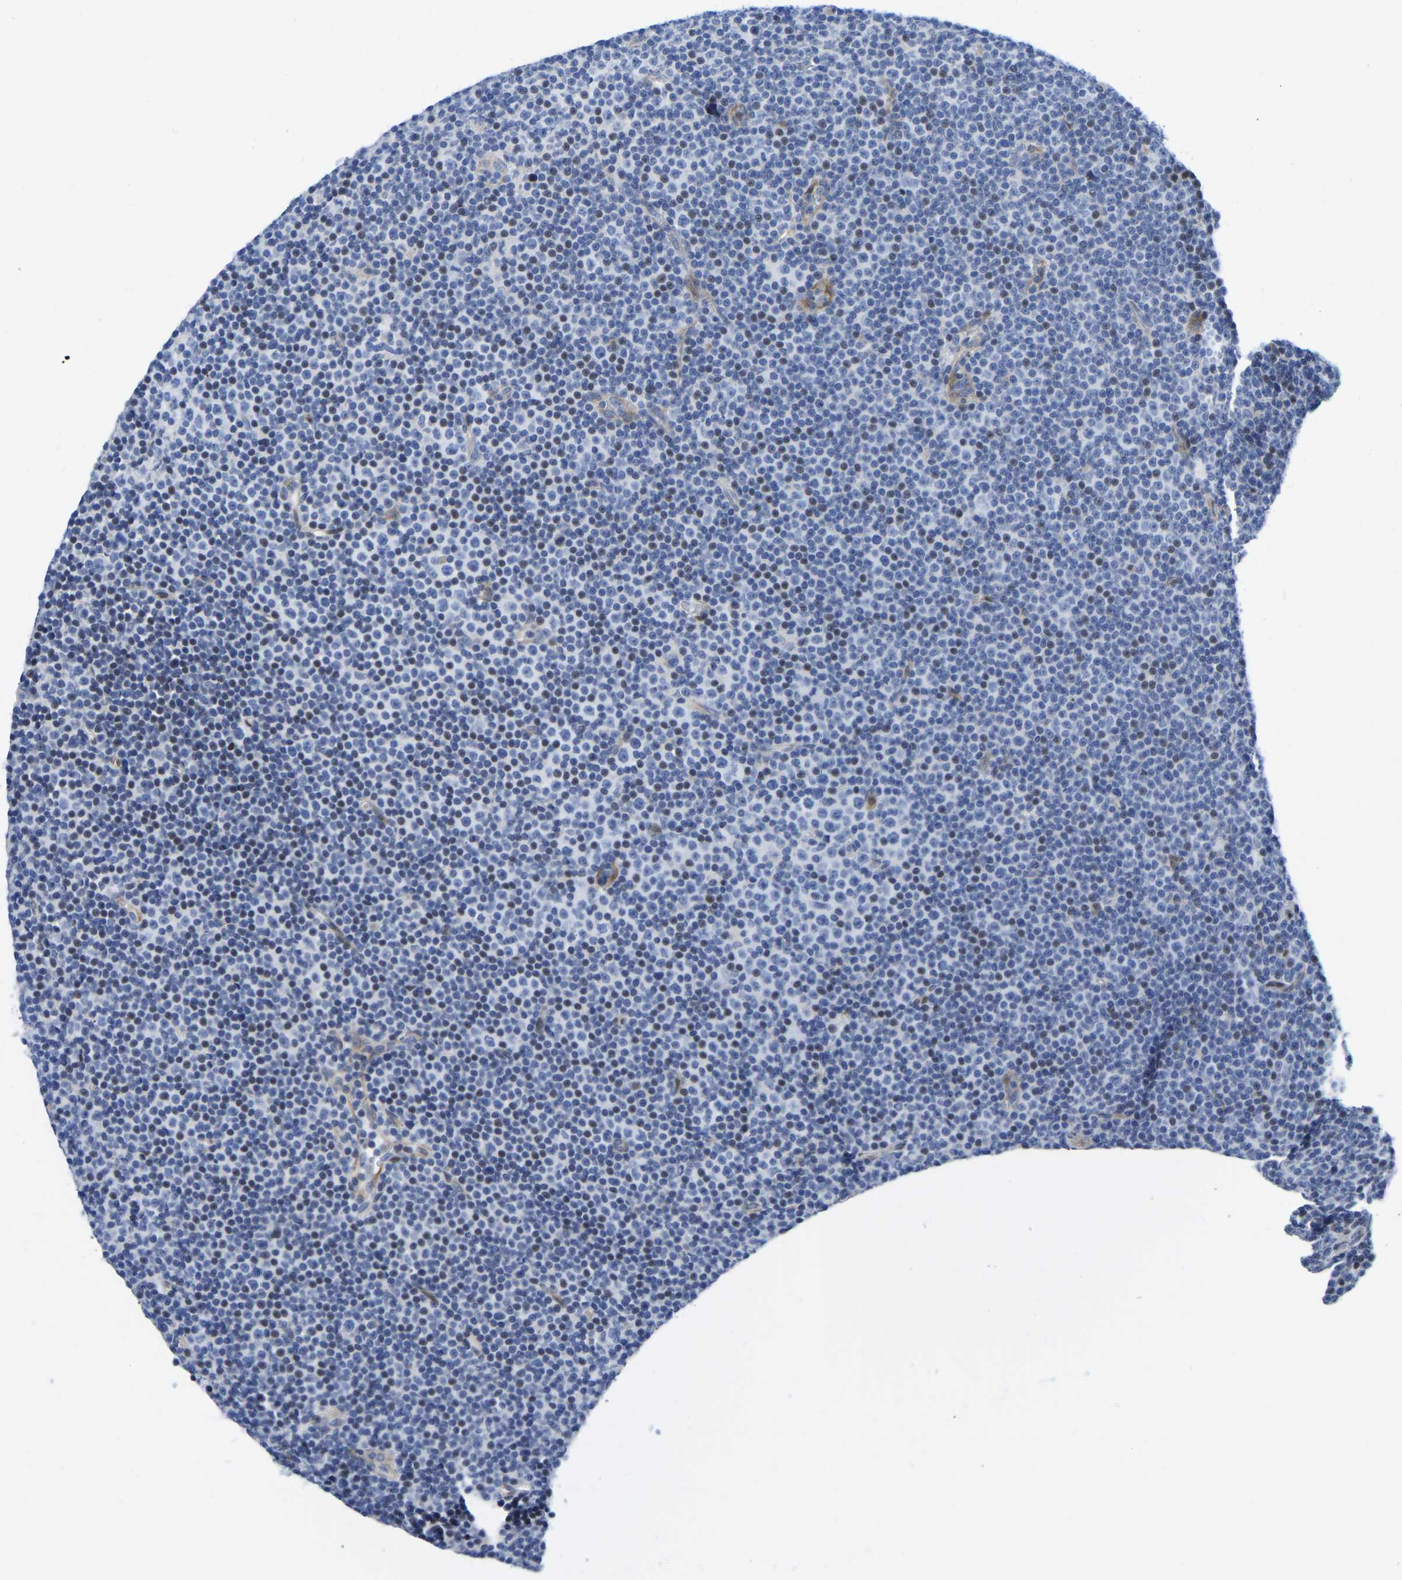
{"staining": {"intensity": "moderate", "quantity": "25%-75%", "location": "nuclear"}, "tissue": "lymphoma", "cell_type": "Tumor cells", "image_type": "cancer", "snomed": [{"axis": "morphology", "description": "Malignant lymphoma, non-Hodgkin's type, Low grade"}, {"axis": "topography", "description": "Lymph node"}], "caption": "Immunohistochemistry (IHC) image of neoplastic tissue: lymphoma stained using immunohistochemistry (IHC) shows medium levels of moderate protein expression localized specifically in the nuclear of tumor cells, appearing as a nuclear brown color.", "gene": "HDAC5", "patient": {"sex": "female", "age": 67}}